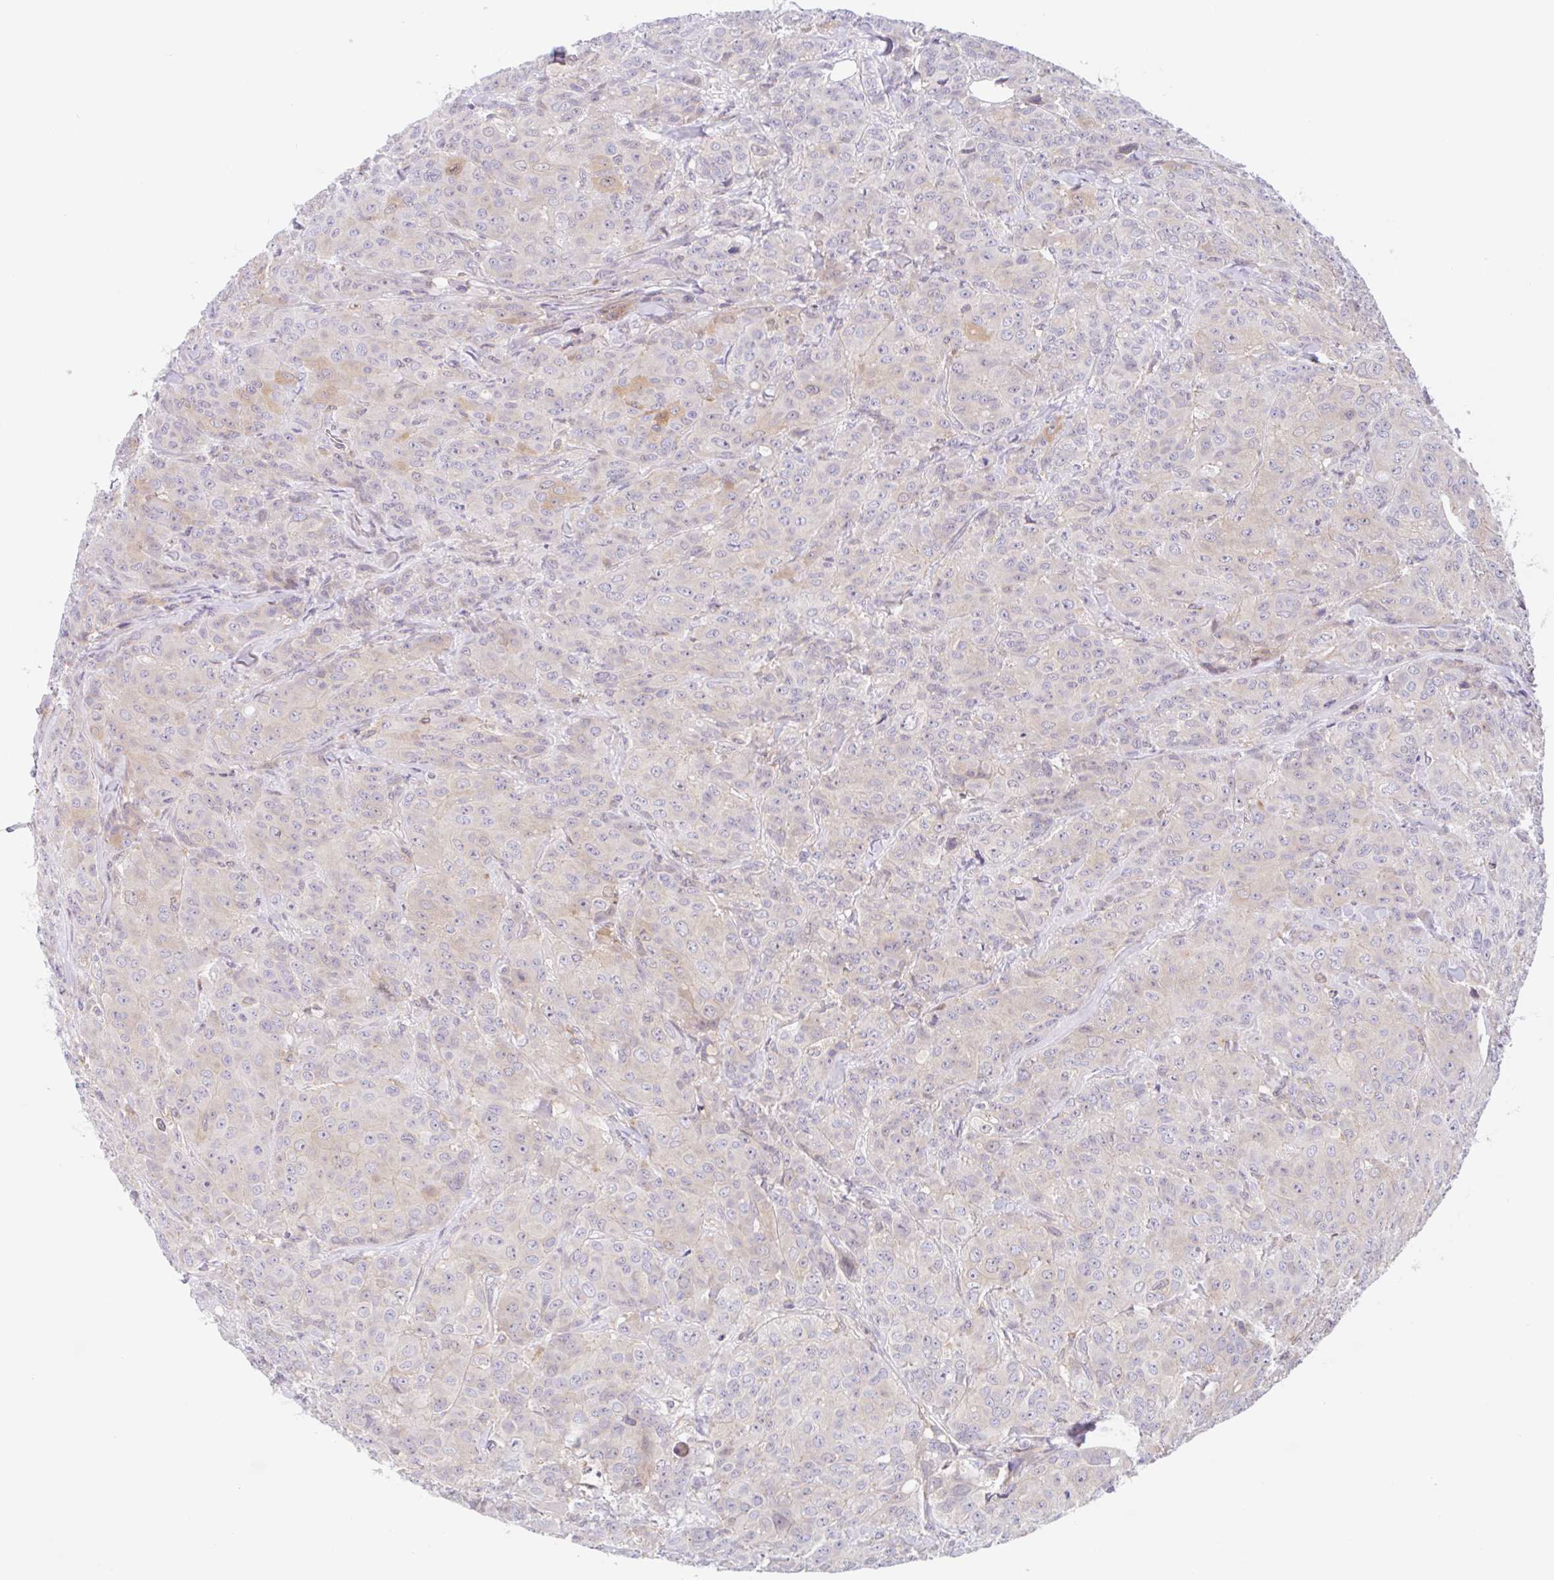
{"staining": {"intensity": "weak", "quantity": "25%-75%", "location": "cytoplasmic/membranous"}, "tissue": "breast cancer", "cell_type": "Tumor cells", "image_type": "cancer", "snomed": [{"axis": "morphology", "description": "Normal tissue, NOS"}, {"axis": "morphology", "description": "Duct carcinoma"}, {"axis": "topography", "description": "Breast"}], "caption": "Immunohistochemistry (IHC) photomicrograph of breast cancer stained for a protein (brown), which exhibits low levels of weak cytoplasmic/membranous staining in about 25%-75% of tumor cells.", "gene": "TMEM86A", "patient": {"sex": "female", "age": 43}}